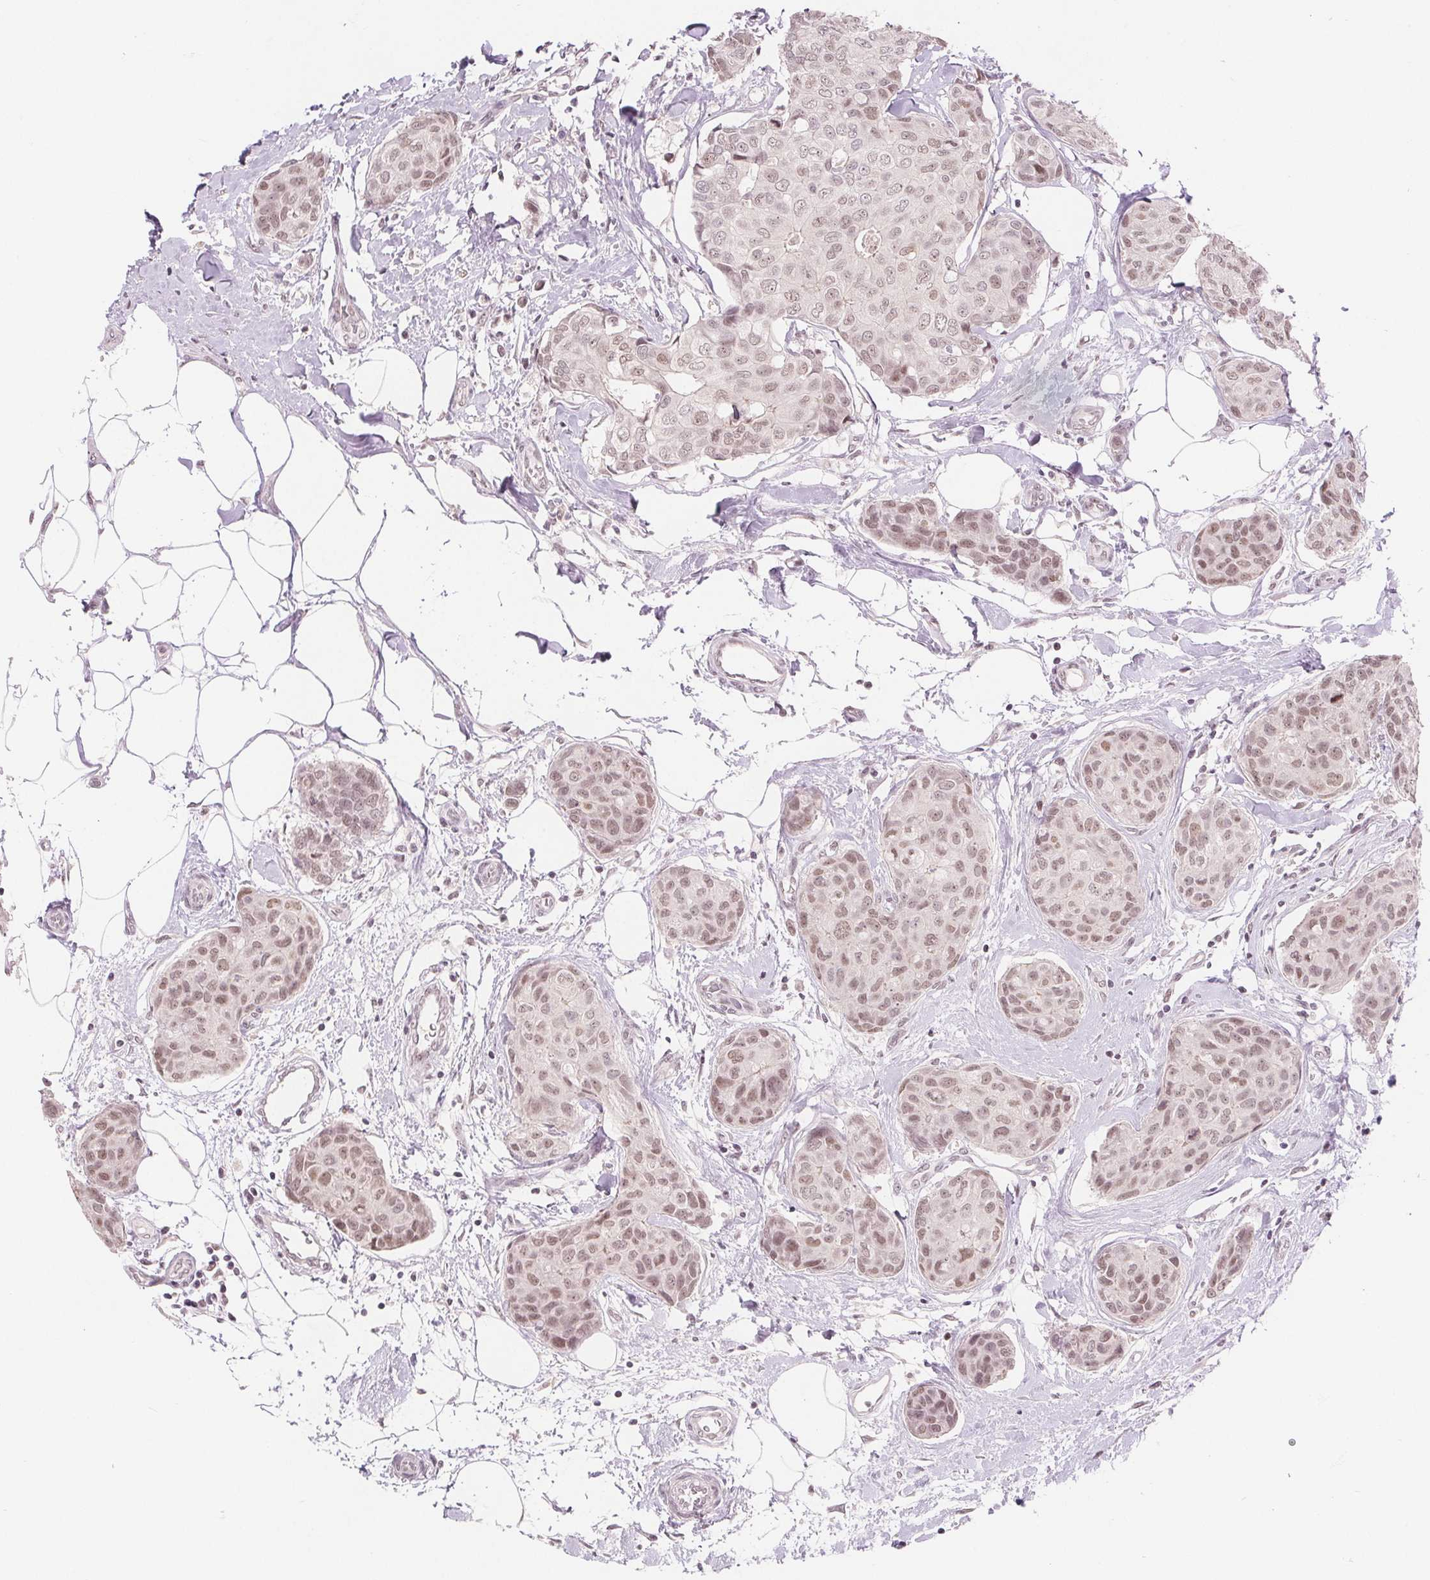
{"staining": {"intensity": "weak", "quantity": ">75%", "location": "nuclear"}, "tissue": "breast cancer", "cell_type": "Tumor cells", "image_type": "cancer", "snomed": [{"axis": "morphology", "description": "Duct carcinoma"}, {"axis": "topography", "description": "Breast"}], "caption": "Breast cancer stained for a protein exhibits weak nuclear positivity in tumor cells. (brown staining indicates protein expression, while blue staining denotes nuclei).", "gene": "DEK", "patient": {"sex": "female", "age": 80}}